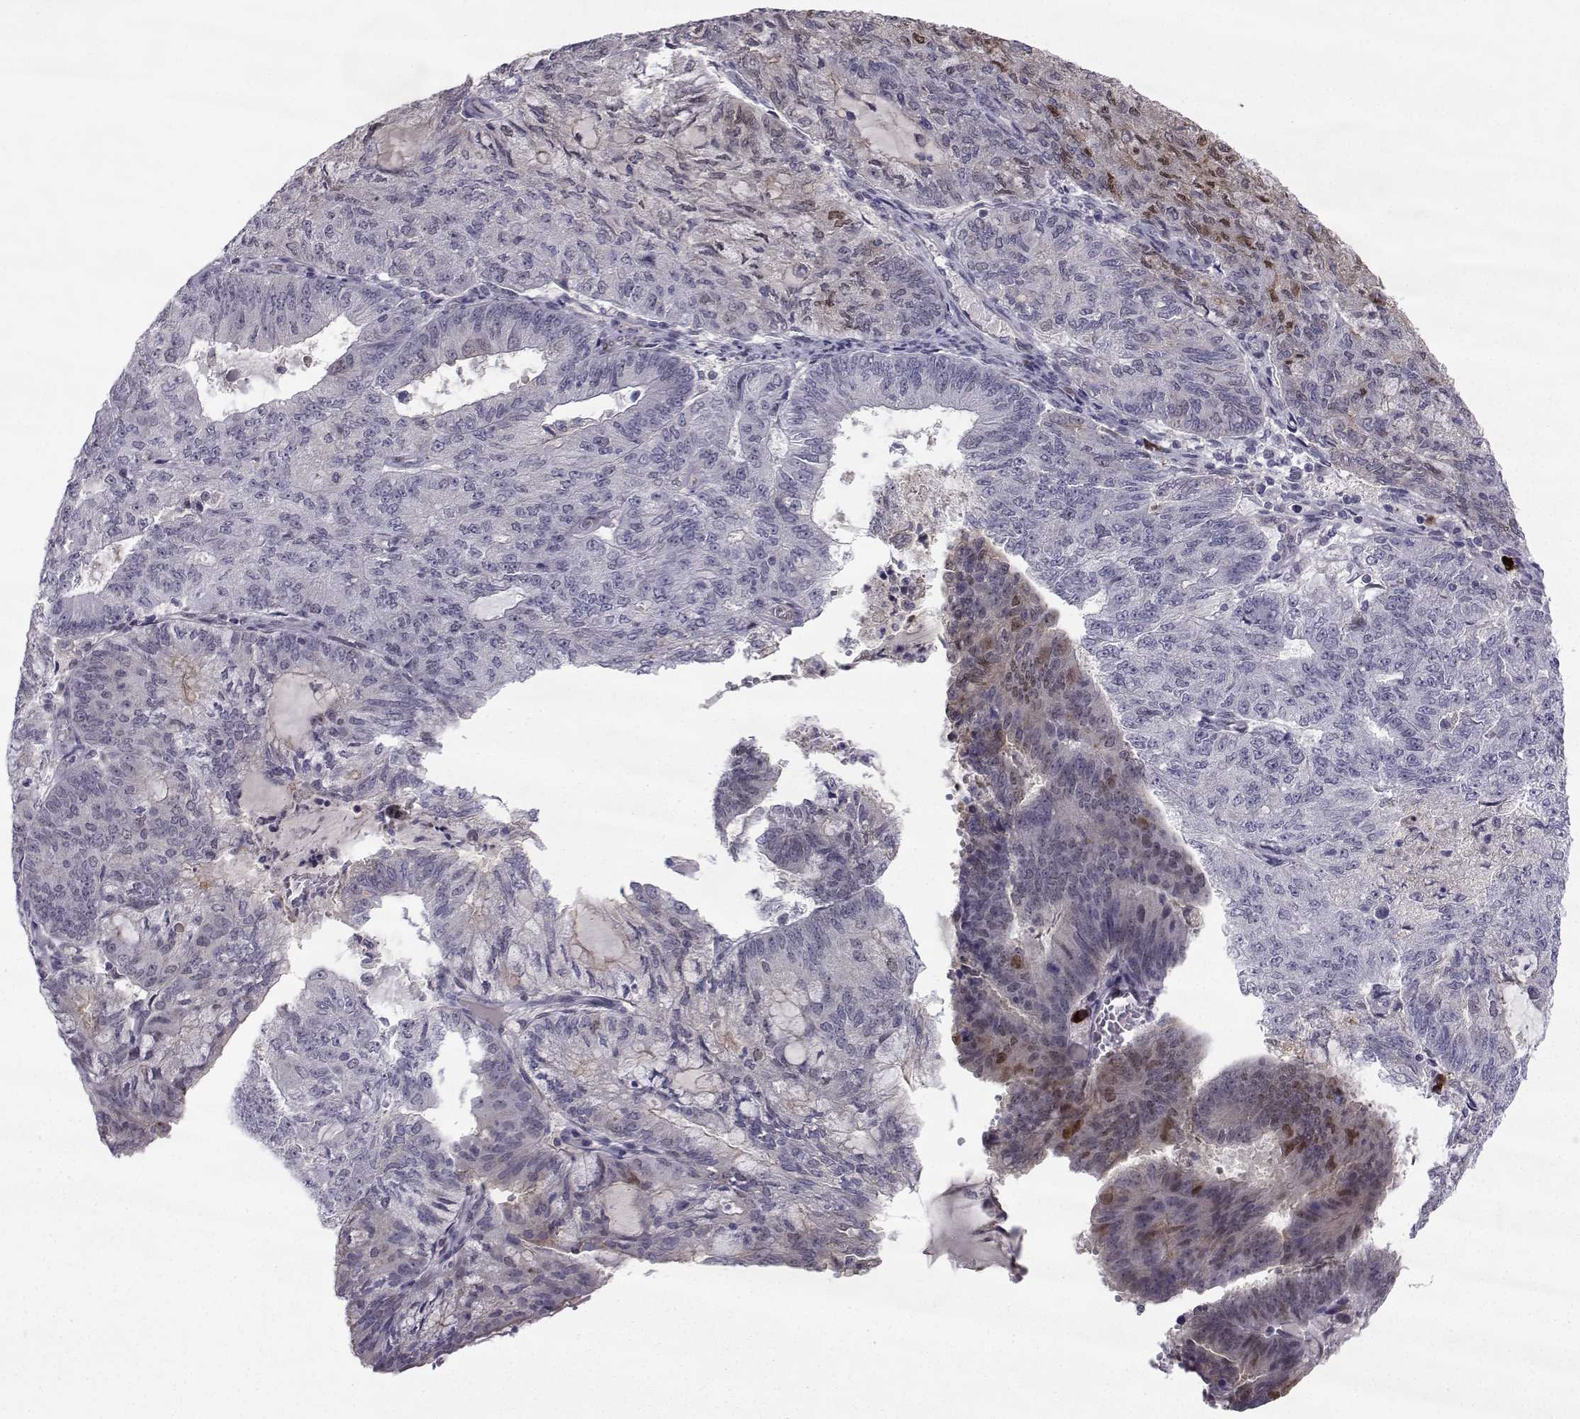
{"staining": {"intensity": "moderate", "quantity": "<25%", "location": "nuclear"}, "tissue": "endometrial cancer", "cell_type": "Tumor cells", "image_type": "cancer", "snomed": [{"axis": "morphology", "description": "Adenocarcinoma, NOS"}, {"axis": "topography", "description": "Endometrium"}], "caption": "Immunohistochemistry (IHC) (DAB (3,3'-diaminobenzidine)) staining of human endometrial cancer exhibits moderate nuclear protein expression in about <25% of tumor cells.", "gene": "RBM24", "patient": {"sex": "female", "age": 82}}